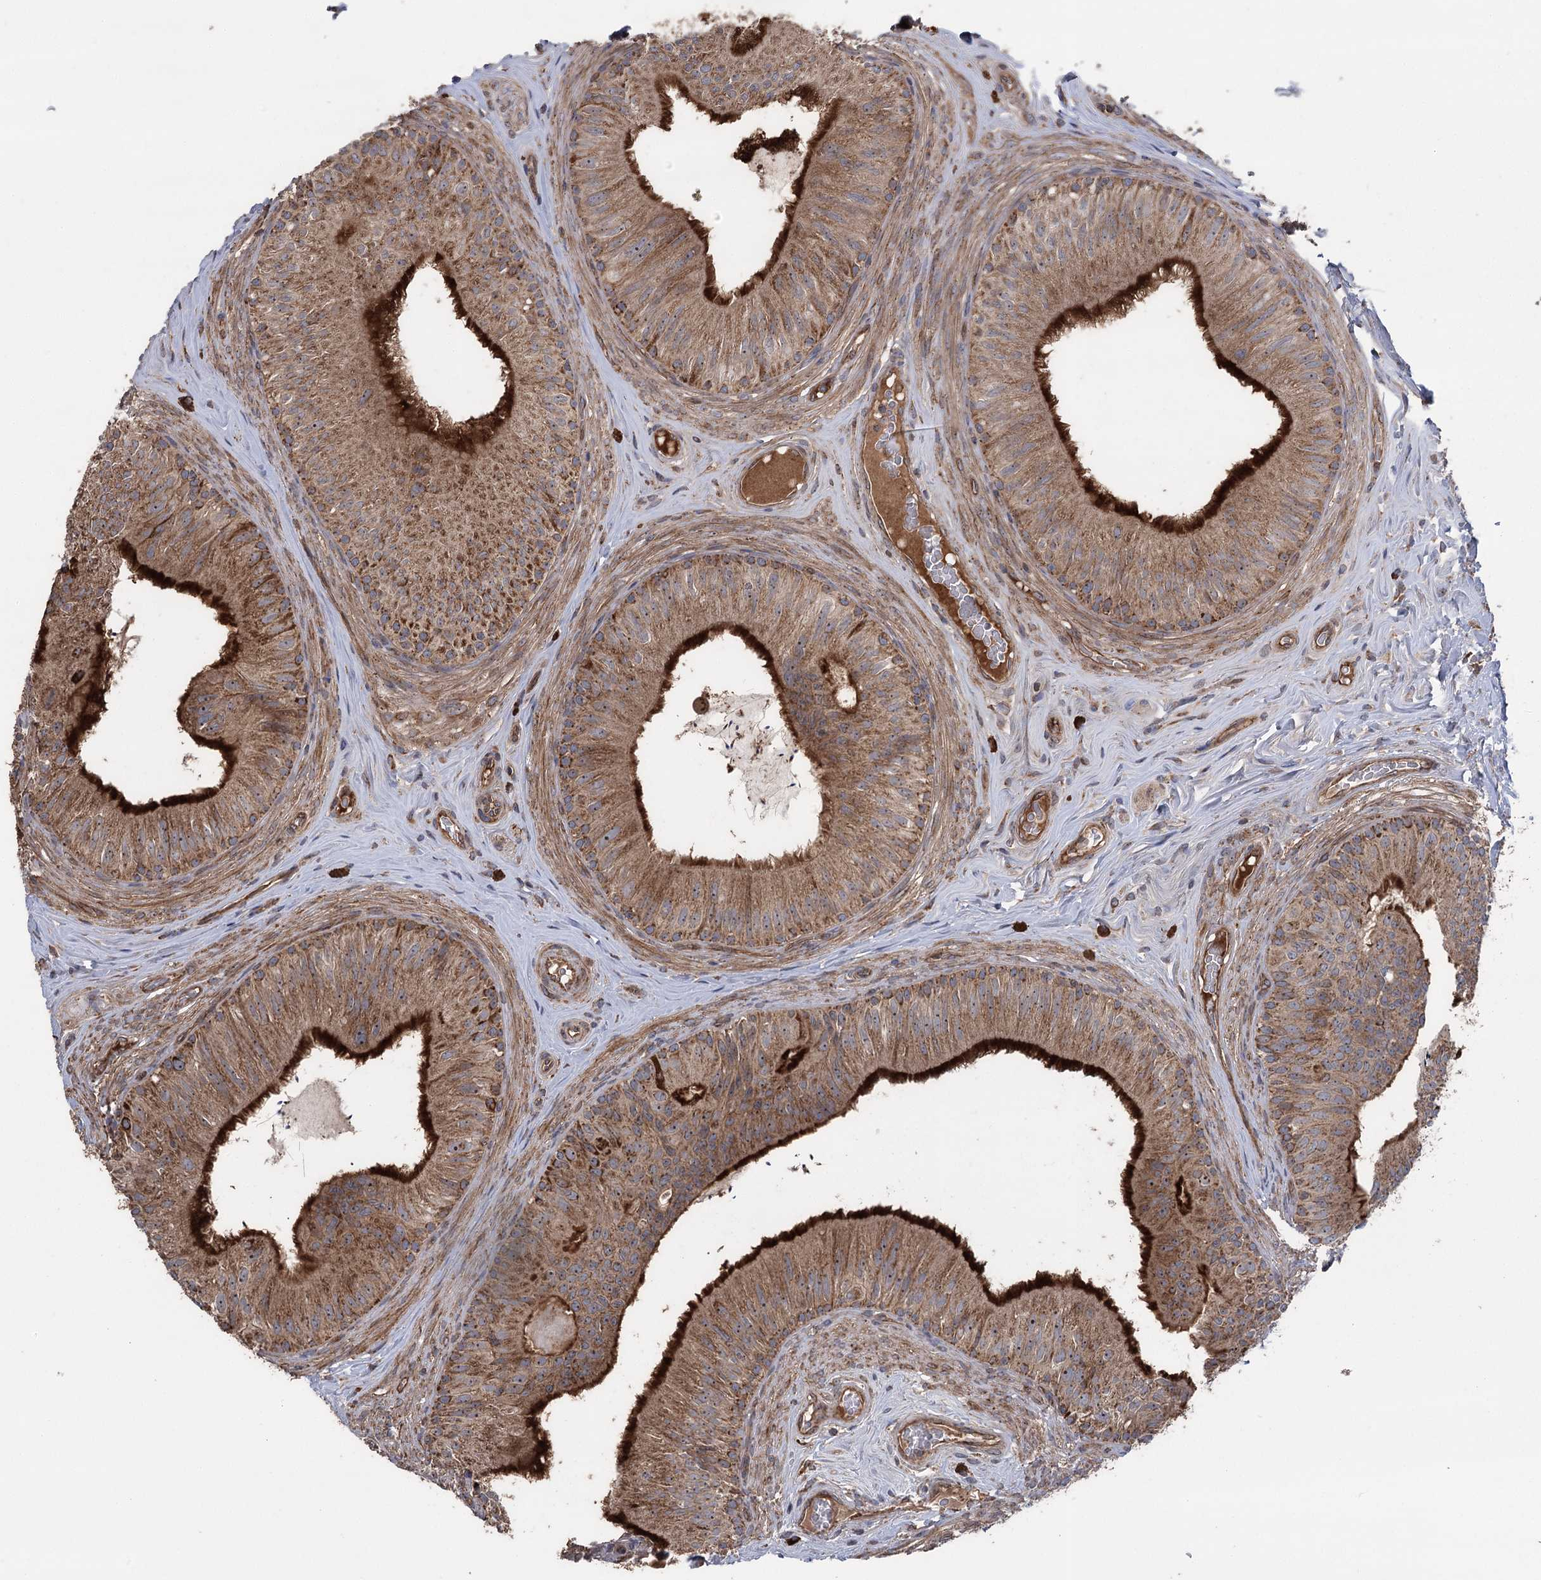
{"staining": {"intensity": "strong", "quantity": ">75%", "location": "cytoplasmic/membranous"}, "tissue": "epididymis", "cell_type": "Glandular cells", "image_type": "normal", "snomed": [{"axis": "morphology", "description": "Normal tissue, NOS"}, {"axis": "topography", "description": "Epididymis"}], "caption": "An IHC image of unremarkable tissue is shown. Protein staining in brown shows strong cytoplasmic/membranous positivity in epididymis within glandular cells. The staining was performed using DAB, with brown indicating positive protein expression. Nuclei are stained blue with hematoxylin.", "gene": "RWDD4", "patient": {"sex": "male", "age": 46}}